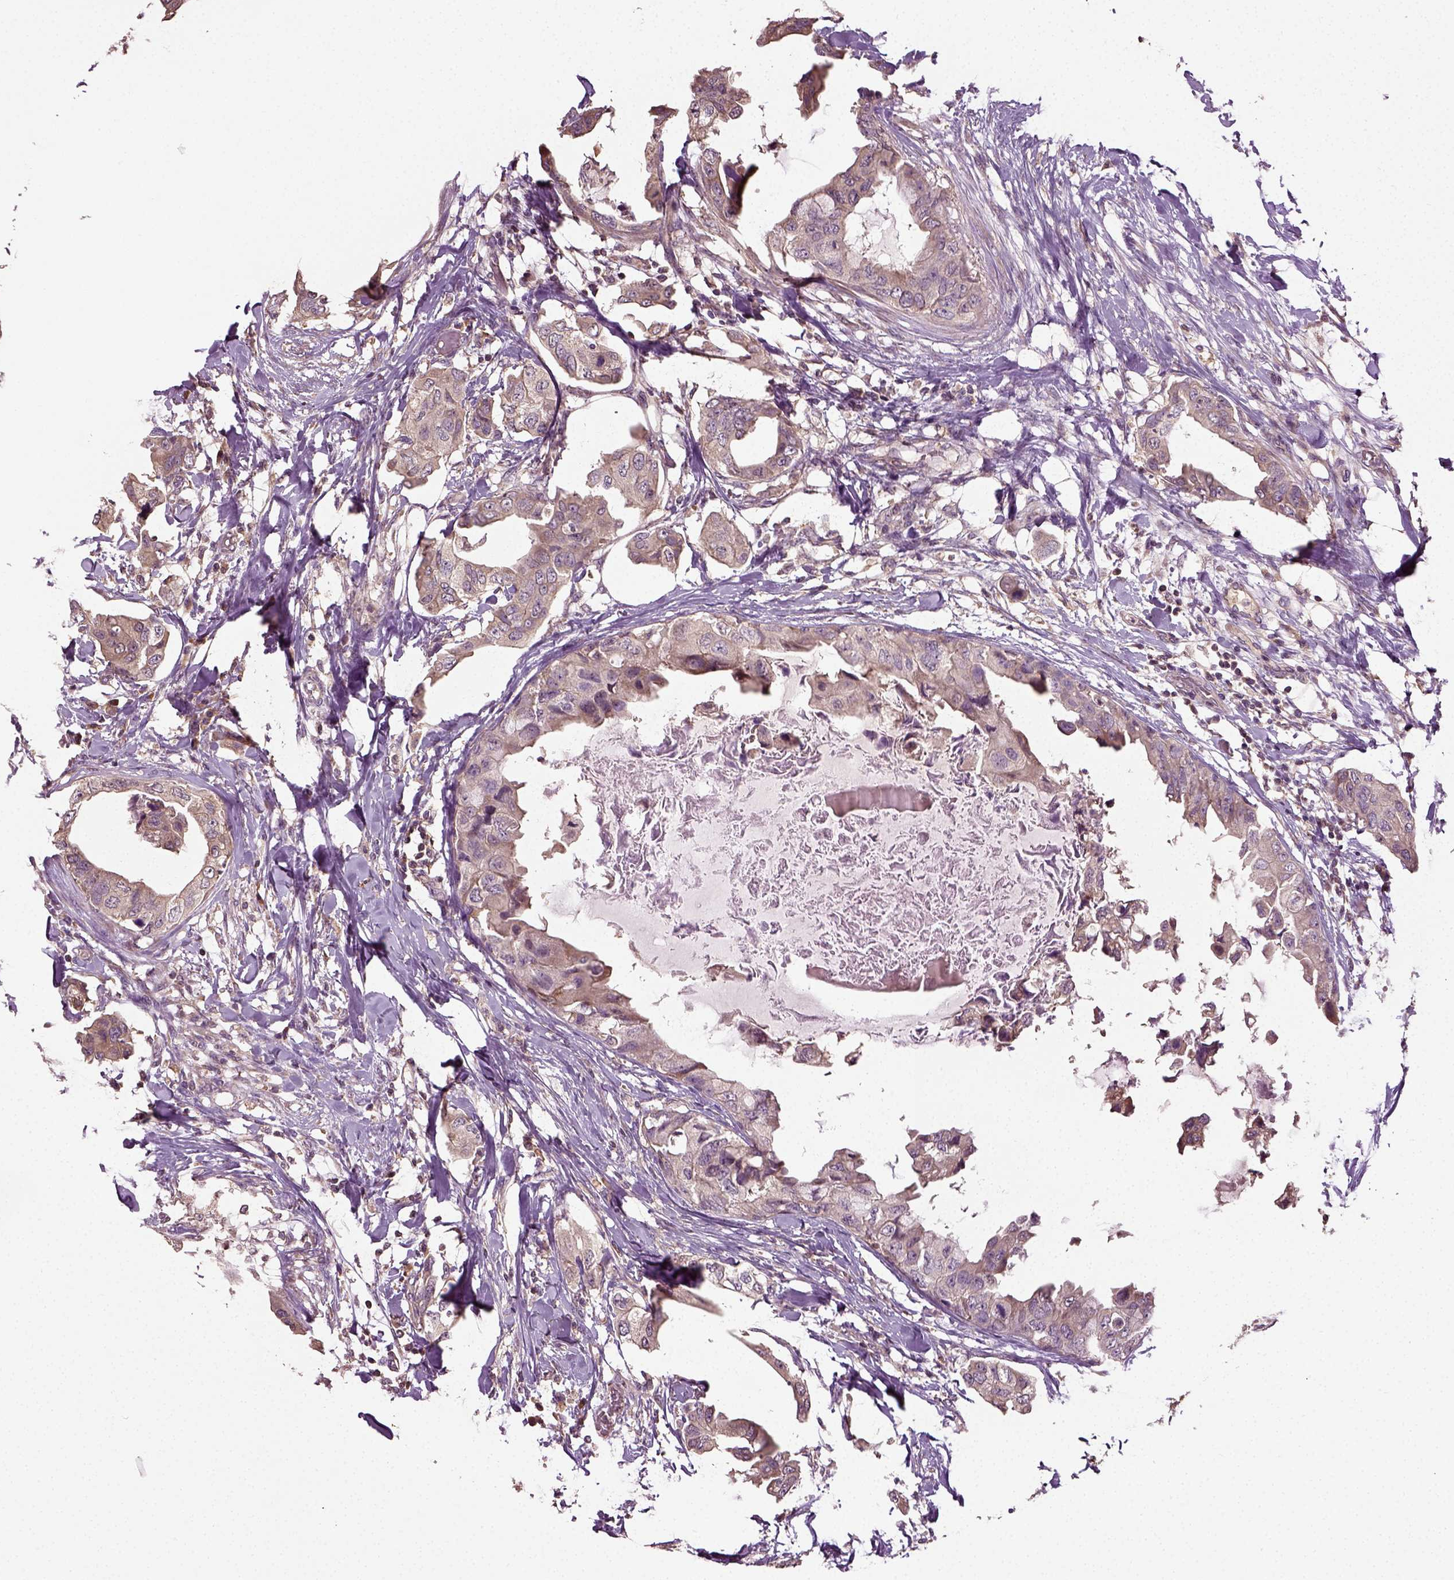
{"staining": {"intensity": "weak", "quantity": ">75%", "location": "cytoplasmic/membranous"}, "tissue": "breast cancer", "cell_type": "Tumor cells", "image_type": "cancer", "snomed": [{"axis": "morphology", "description": "Normal tissue, NOS"}, {"axis": "morphology", "description": "Duct carcinoma"}, {"axis": "topography", "description": "Breast"}], "caption": "DAB (3,3'-diaminobenzidine) immunohistochemical staining of breast invasive ductal carcinoma shows weak cytoplasmic/membranous protein expression in about >75% of tumor cells. Immunohistochemistry (ihc) stains the protein in brown and the nuclei are stained blue.", "gene": "ERV3-1", "patient": {"sex": "female", "age": 40}}